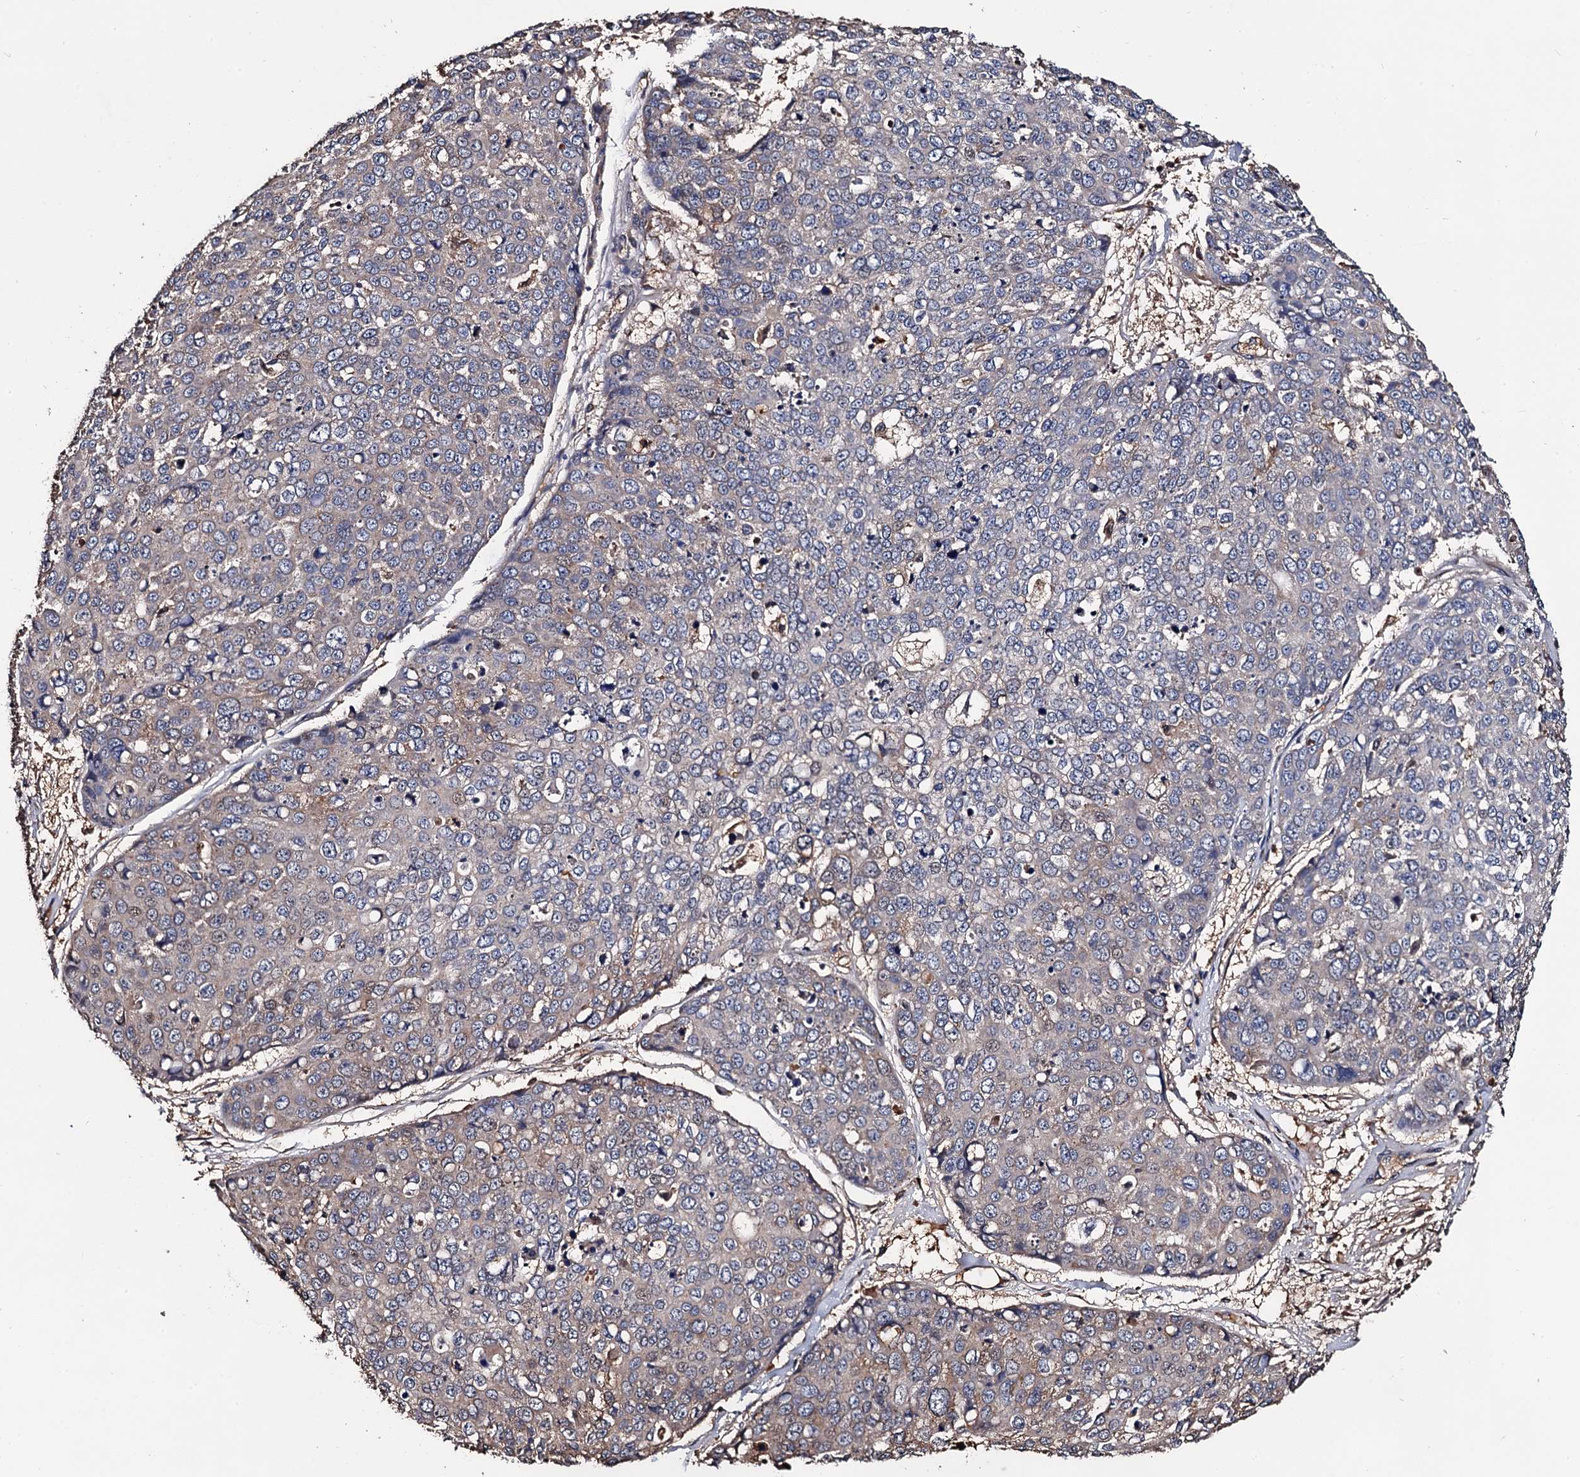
{"staining": {"intensity": "moderate", "quantity": "25%-75%", "location": "cytoplasmic/membranous"}, "tissue": "skin cancer", "cell_type": "Tumor cells", "image_type": "cancer", "snomed": [{"axis": "morphology", "description": "Squamous cell carcinoma, NOS"}, {"axis": "topography", "description": "Skin"}], "caption": "Protein expression analysis of human skin cancer reveals moderate cytoplasmic/membranous staining in approximately 25%-75% of tumor cells.", "gene": "RGS11", "patient": {"sex": "female", "age": 44}}